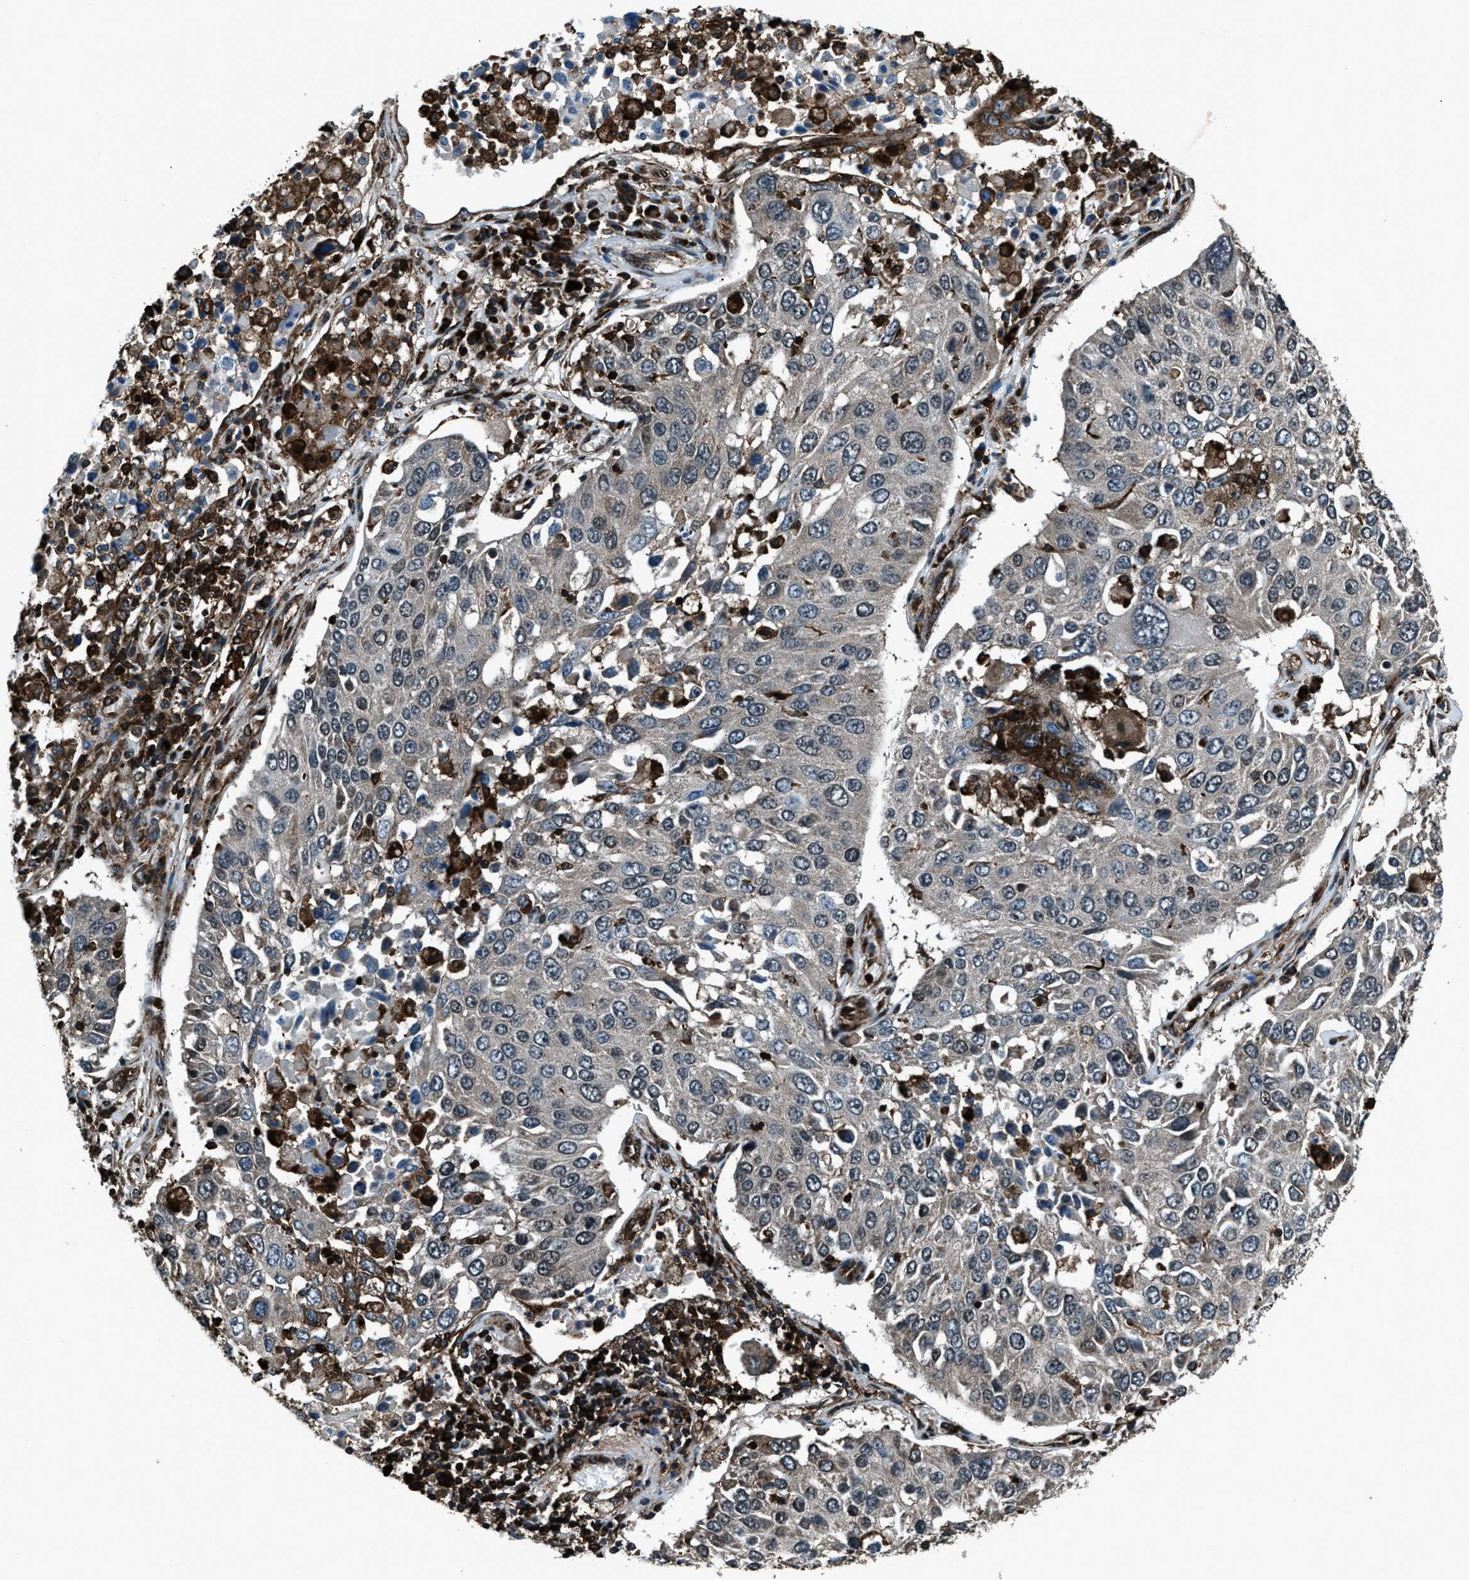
{"staining": {"intensity": "weak", "quantity": "<25%", "location": "nuclear"}, "tissue": "lung cancer", "cell_type": "Tumor cells", "image_type": "cancer", "snomed": [{"axis": "morphology", "description": "Squamous cell carcinoma, NOS"}, {"axis": "topography", "description": "Lung"}], "caption": "DAB (3,3'-diaminobenzidine) immunohistochemical staining of squamous cell carcinoma (lung) demonstrates no significant expression in tumor cells. Brightfield microscopy of immunohistochemistry stained with DAB (brown) and hematoxylin (blue), captured at high magnification.", "gene": "SNX30", "patient": {"sex": "male", "age": 65}}